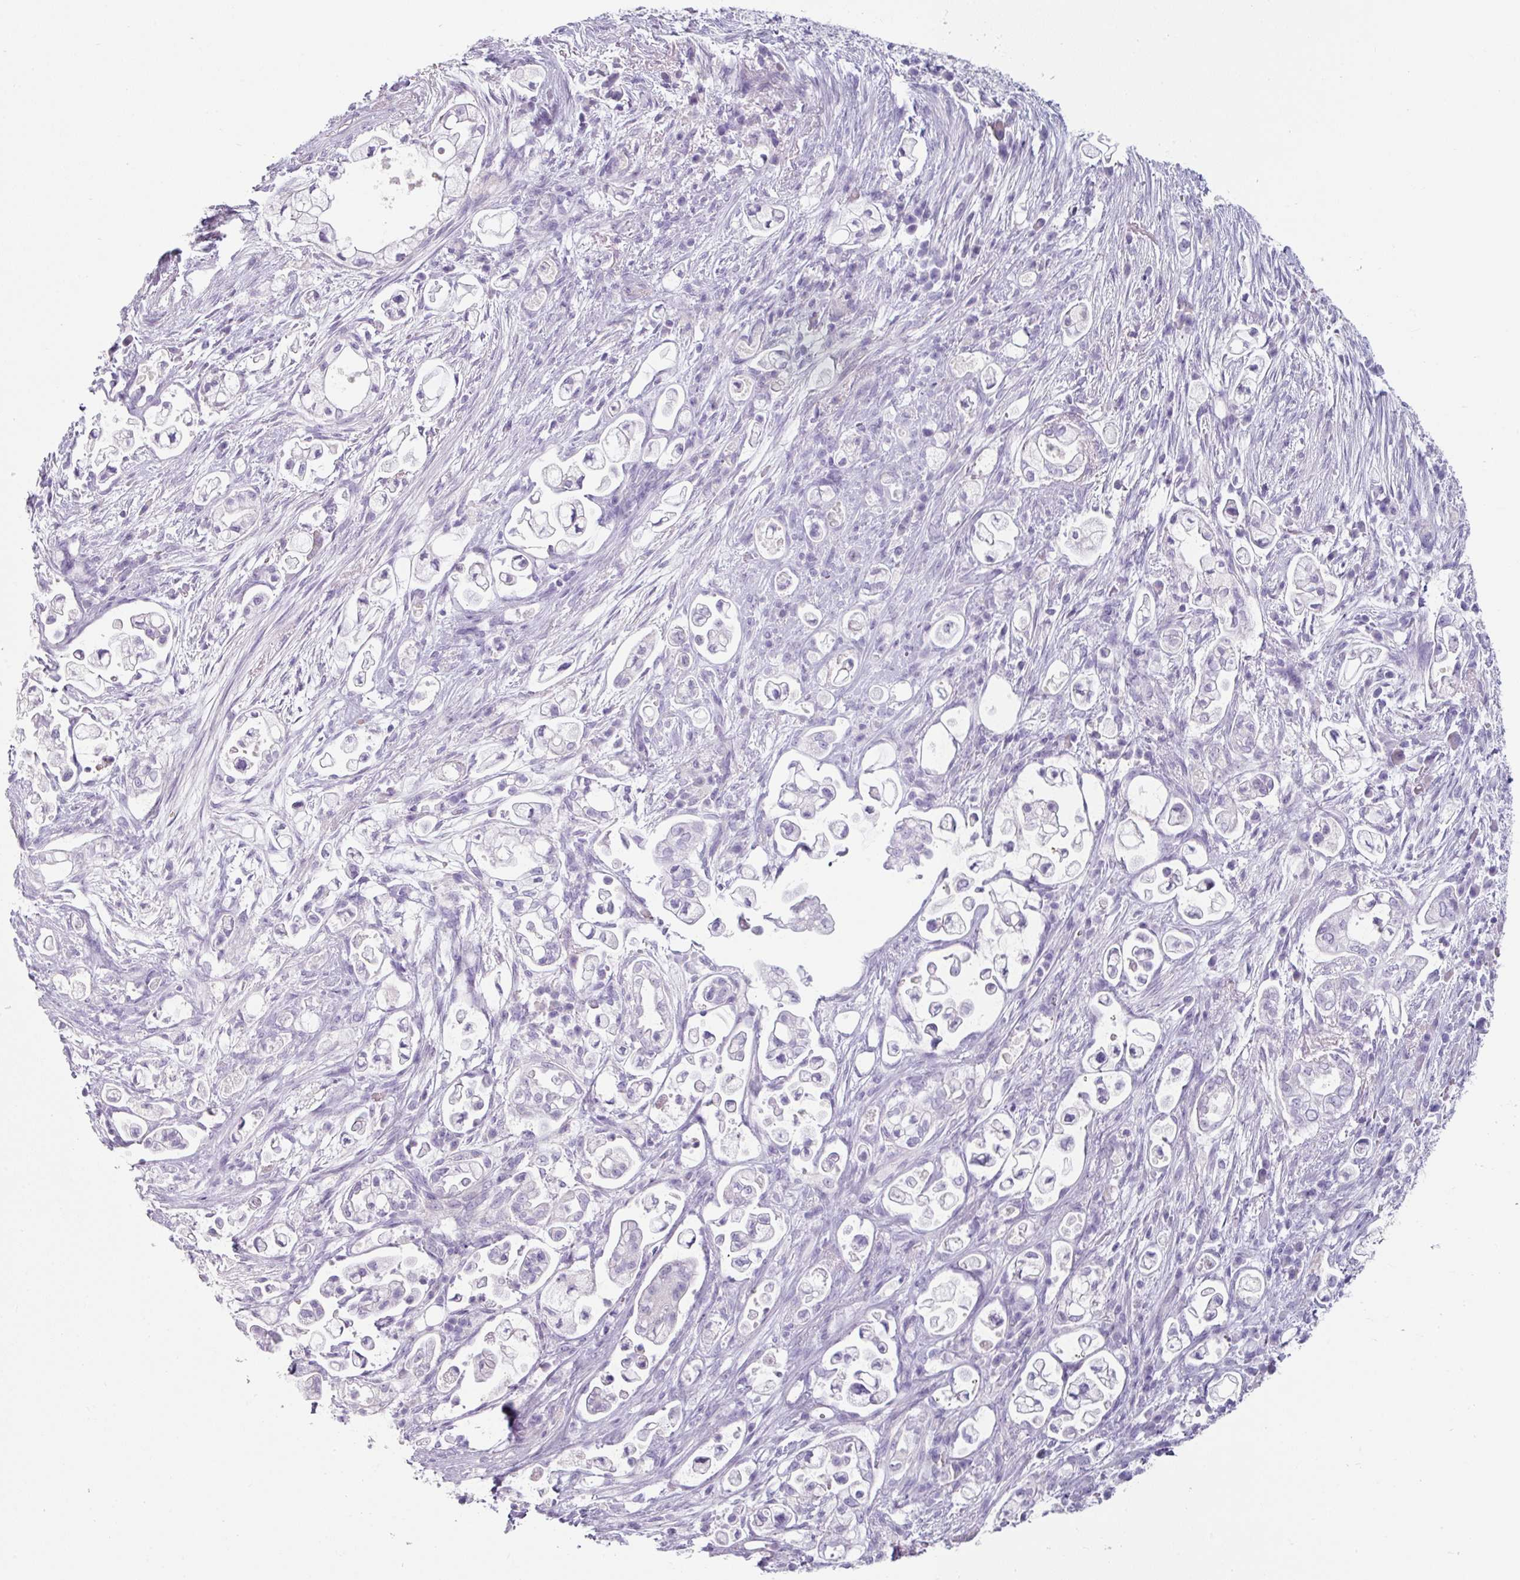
{"staining": {"intensity": "negative", "quantity": "none", "location": "none"}, "tissue": "pancreatic cancer", "cell_type": "Tumor cells", "image_type": "cancer", "snomed": [{"axis": "morphology", "description": "Adenocarcinoma, NOS"}, {"axis": "topography", "description": "Pancreas"}], "caption": "Protein analysis of adenocarcinoma (pancreatic) displays no significant staining in tumor cells.", "gene": "CLCA1", "patient": {"sex": "female", "age": 69}}